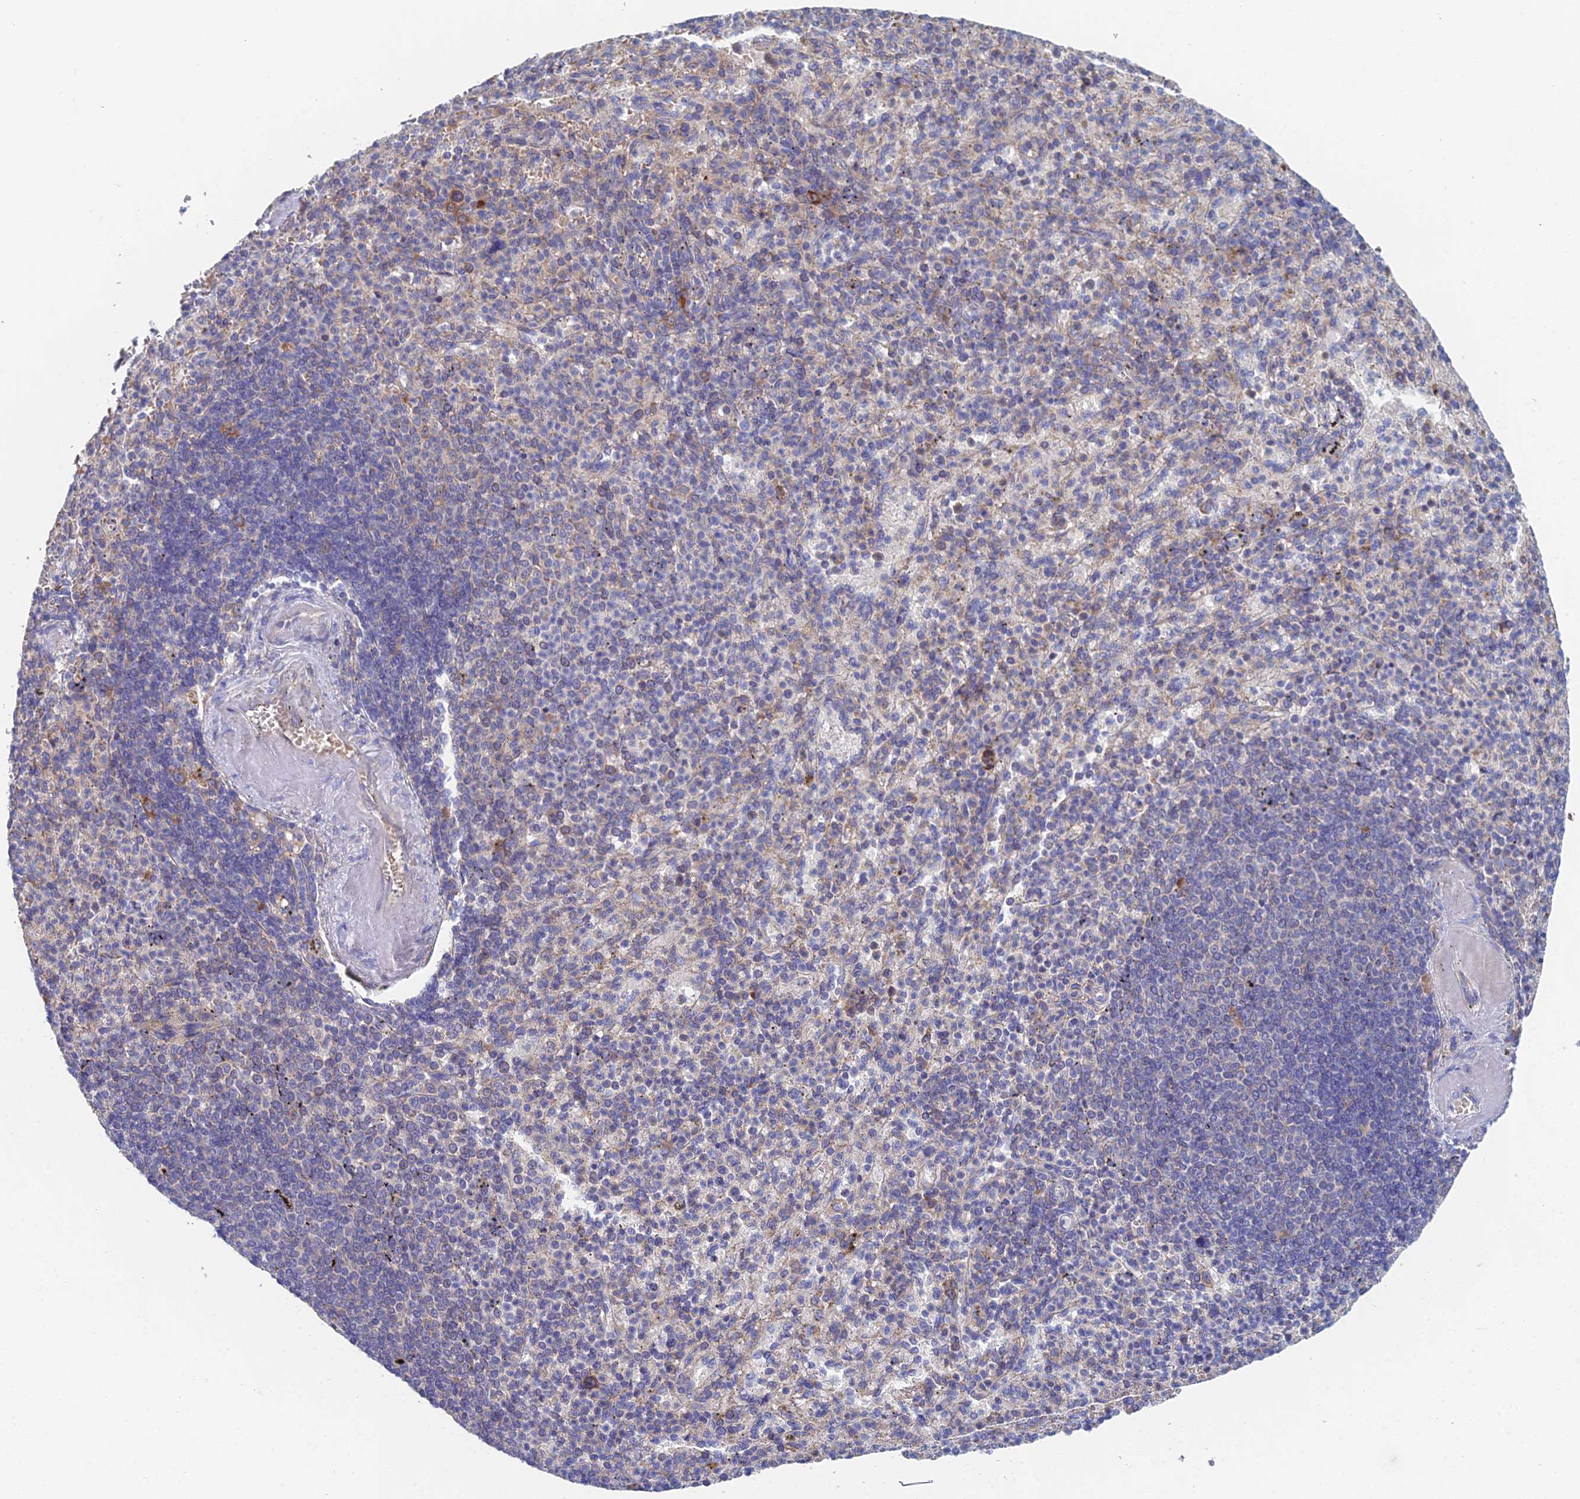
{"staining": {"intensity": "negative", "quantity": "none", "location": "none"}, "tissue": "spleen", "cell_type": "Cells in red pulp", "image_type": "normal", "snomed": [{"axis": "morphology", "description": "Normal tissue, NOS"}, {"axis": "topography", "description": "Spleen"}], "caption": "The IHC image has no significant positivity in cells in red pulp of spleen.", "gene": "ELOF1", "patient": {"sex": "female", "age": 74}}